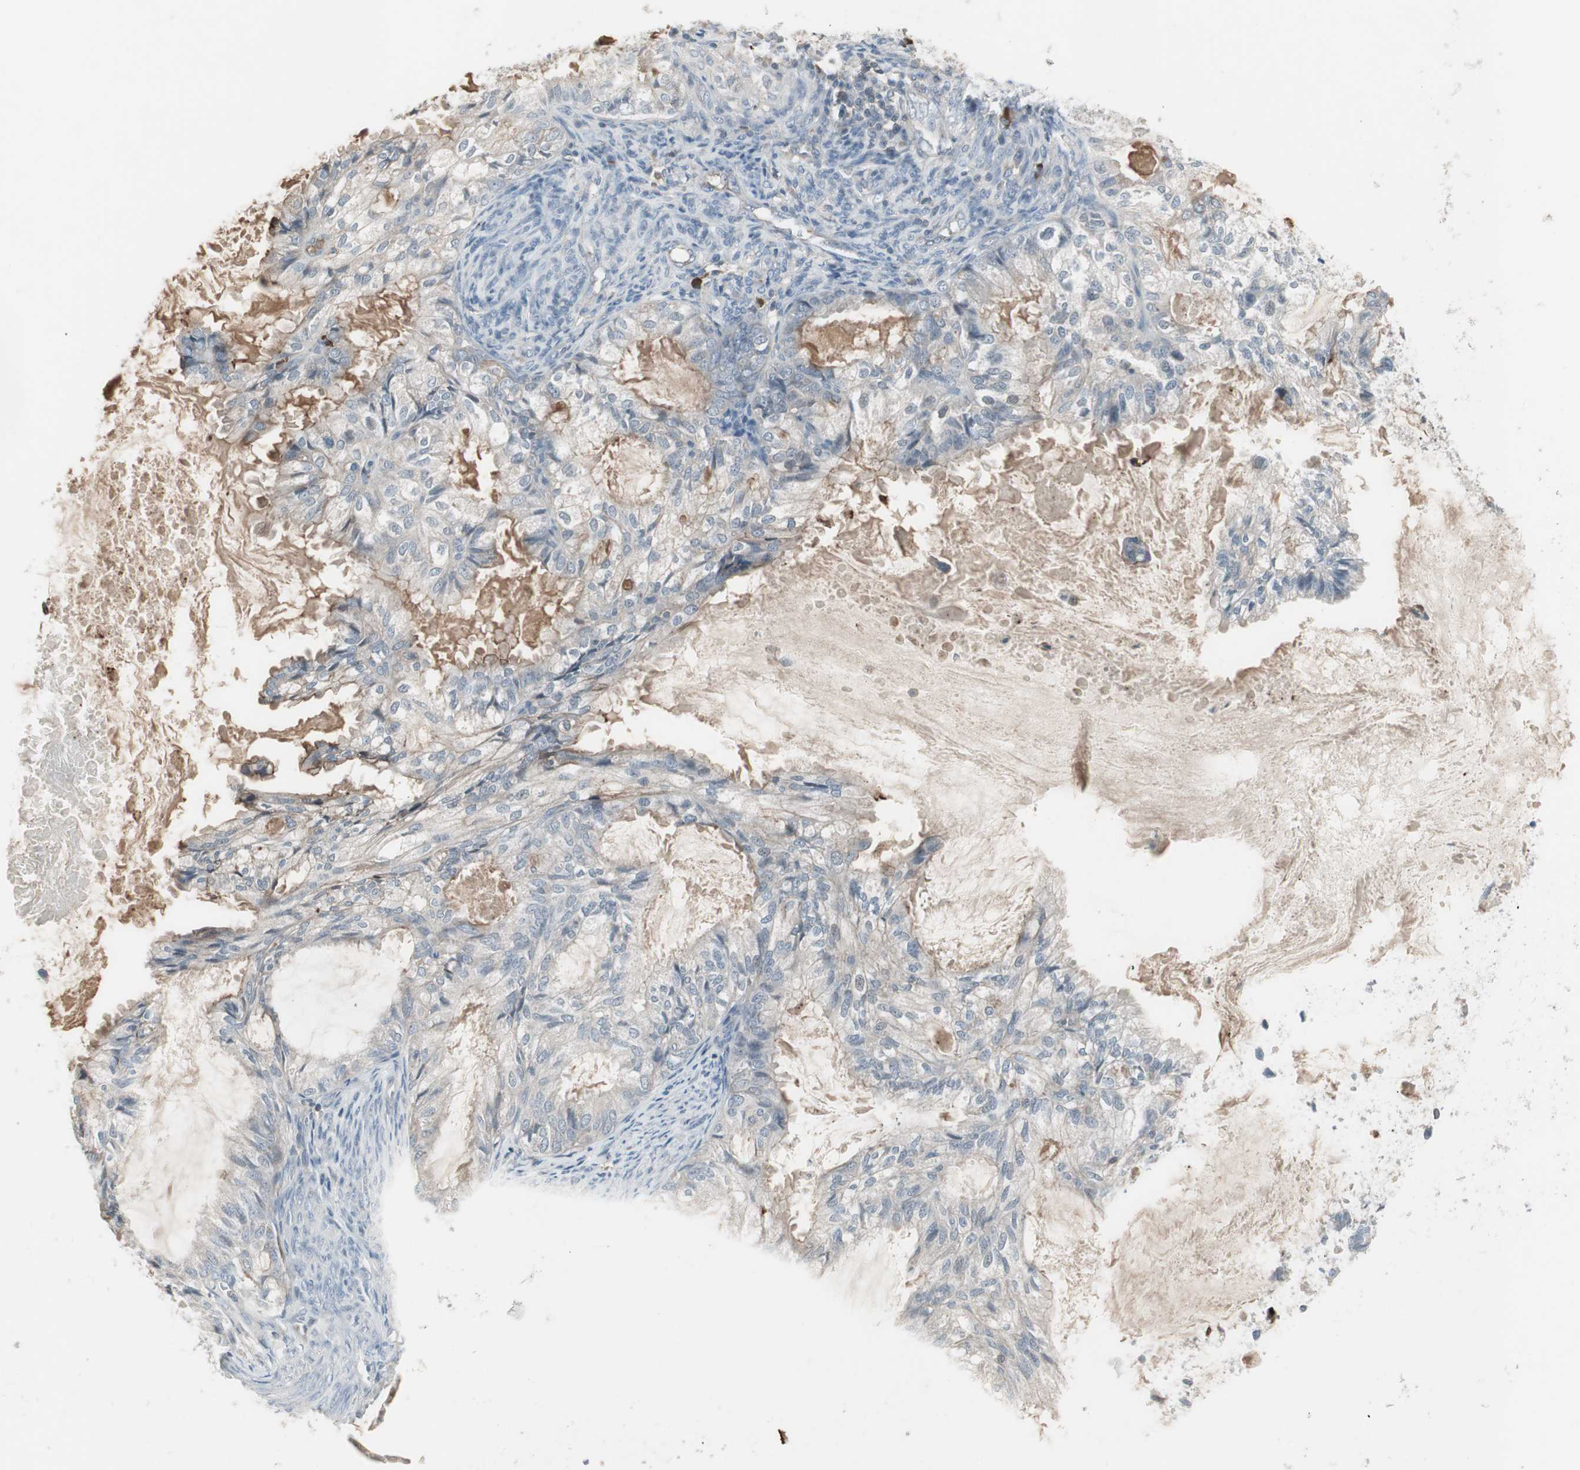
{"staining": {"intensity": "weak", "quantity": "25%-75%", "location": "cytoplasmic/membranous"}, "tissue": "cervical cancer", "cell_type": "Tumor cells", "image_type": "cancer", "snomed": [{"axis": "morphology", "description": "Normal tissue, NOS"}, {"axis": "morphology", "description": "Adenocarcinoma, NOS"}, {"axis": "topography", "description": "Cervix"}, {"axis": "topography", "description": "Endometrium"}], "caption": "Immunohistochemistry (IHC) histopathology image of neoplastic tissue: human cervical adenocarcinoma stained using immunohistochemistry displays low levels of weak protein expression localized specifically in the cytoplasmic/membranous of tumor cells, appearing as a cytoplasmic/membranous brown color.", "gene": "ZSCAN32", "patient": {"sex": "female", "age": 86}}